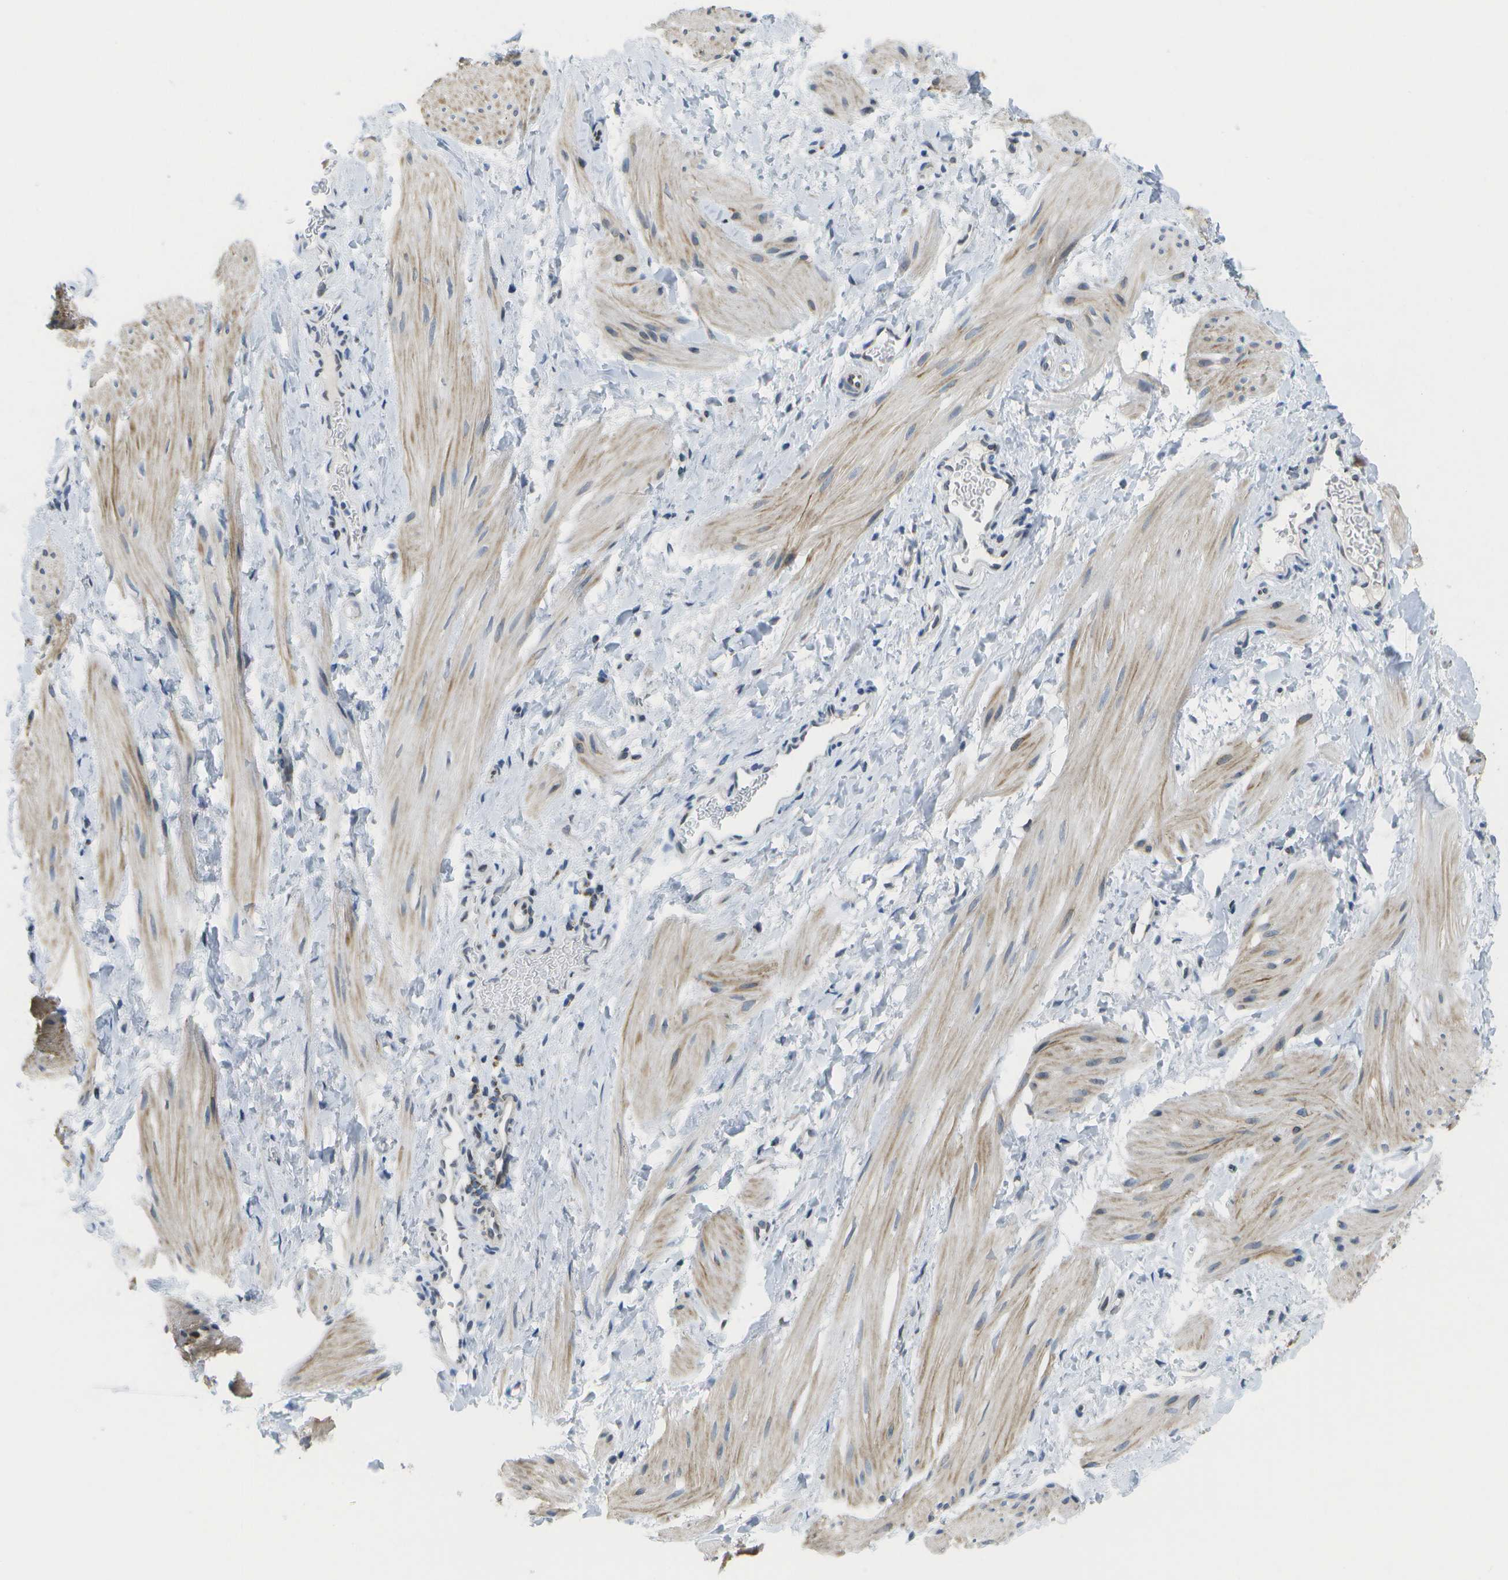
{"staining": {"intensity": "weak", "quantity": "25%-75%", "location": "cytoplasmic/membranous"}, "tissue": "smooth muscle", "cell_type": "Smooth muscle cells", "image_type": "normal", "snomed": [{"axis": "morphology", "description": "Normal tissue, NOS"}, {"axis": "topography", "description": "Smooth muscle"}], "caption": "Immunohistochemistry (IHC) image of benign smooth muscle: smooth muscle stained using IHC demonstrates low levels of weak protein expression localized specifically in the cytoplasmic/membranous of smooth muscle cells, appearing as a cytoplasmic/membranous brown color.", "gene": "TMEM223", "patient": {"sex": "male", "age": 16}}